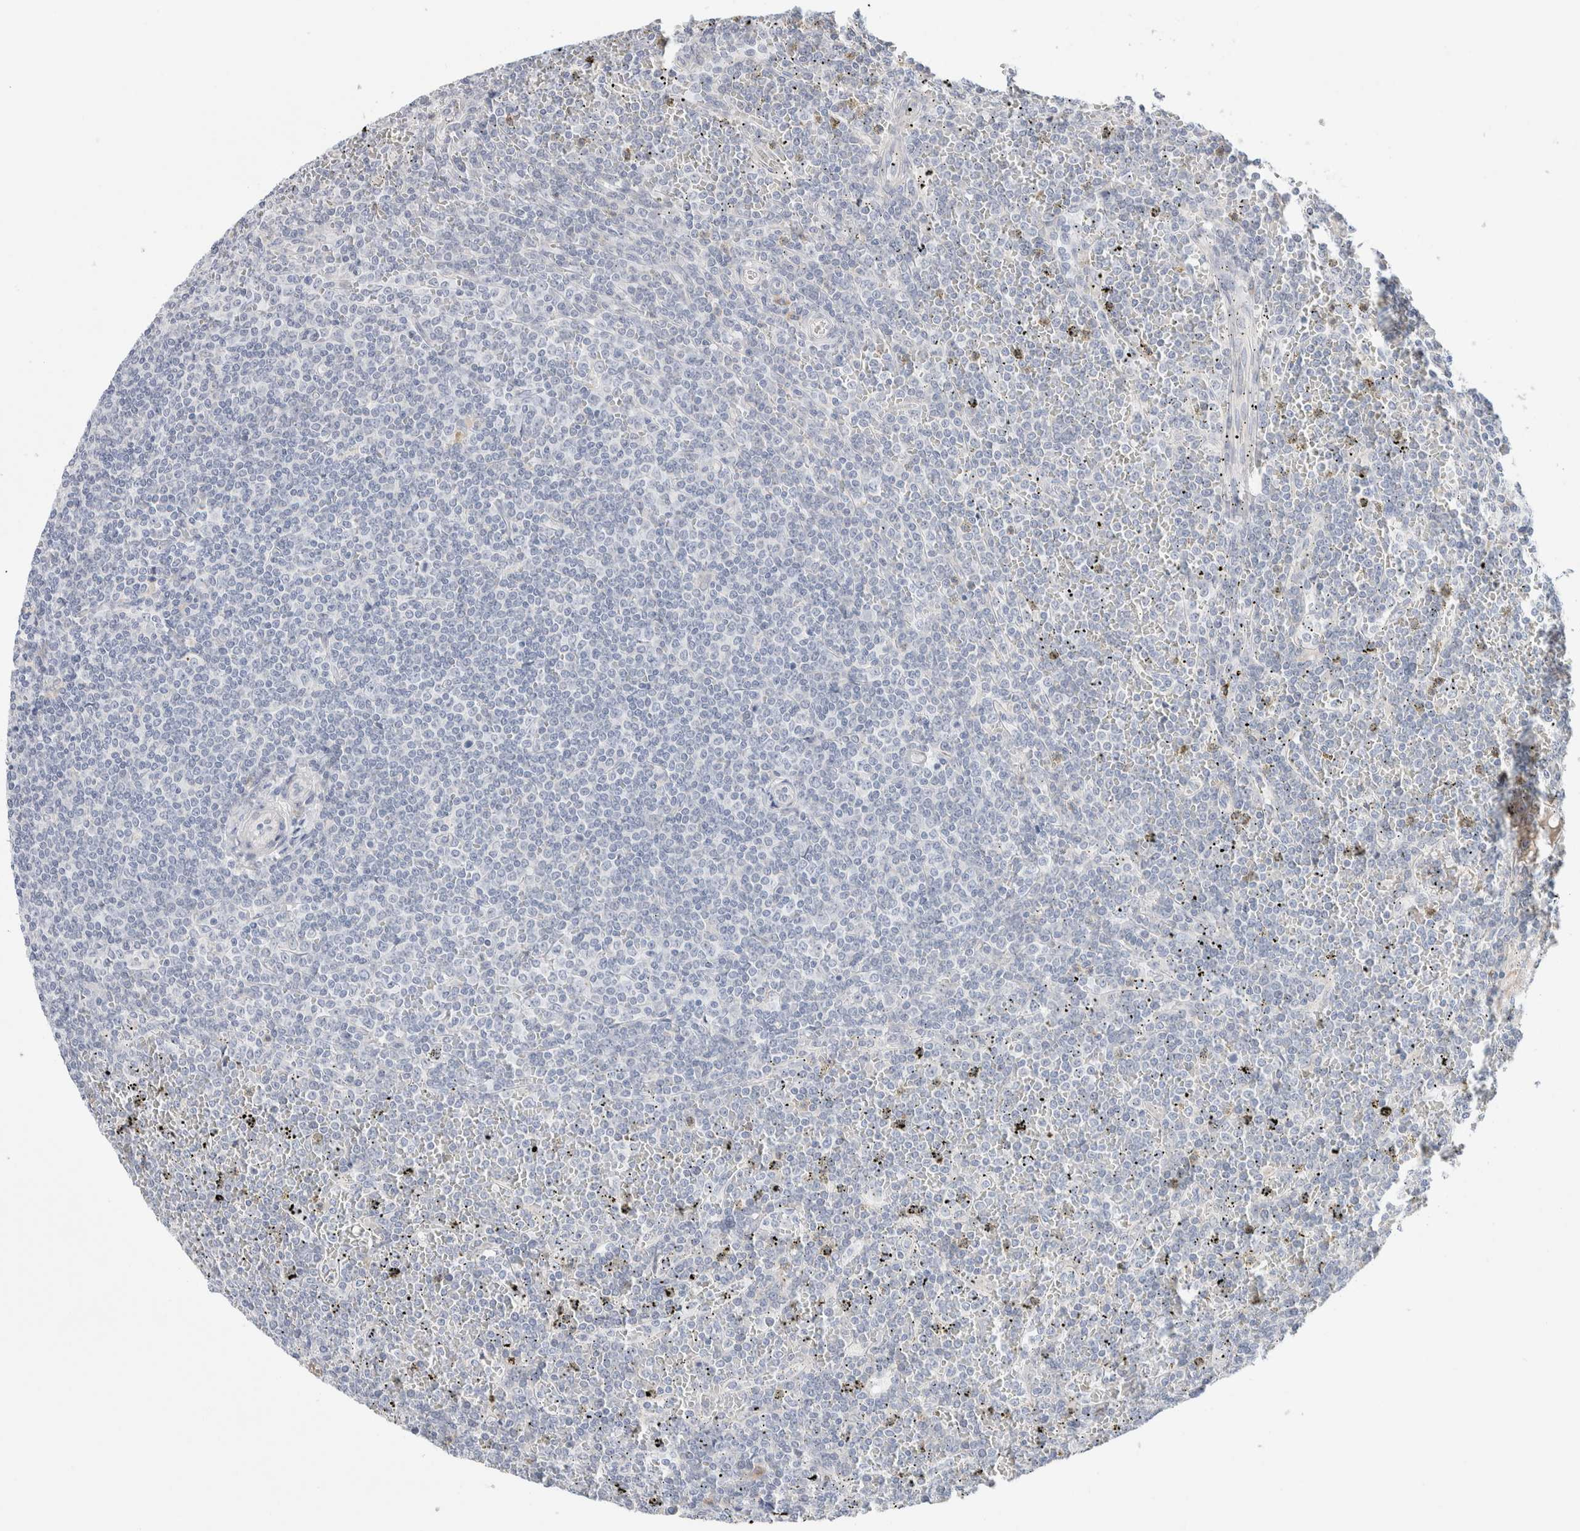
{"staining": {"intensity": "negative", "quantity": "none", "location": "none"}, "tissue": "lymphoma", "cell_type": "Tumor cells", "image_type": "cancer", "snomed": [{"axis": "morphology", "description": "Malignant lymphoma, non-Hodgkin's type, Low grade"}, {"axis": "topography", "description": "Spleen"}], "caption": "The histopathology image displays no significant expression in tumor cells of low-grade malignant lymphoma, non-Hodgkin's type.", "gene": "RUSF1", "patient": {"sex": "female", "age": 19}}